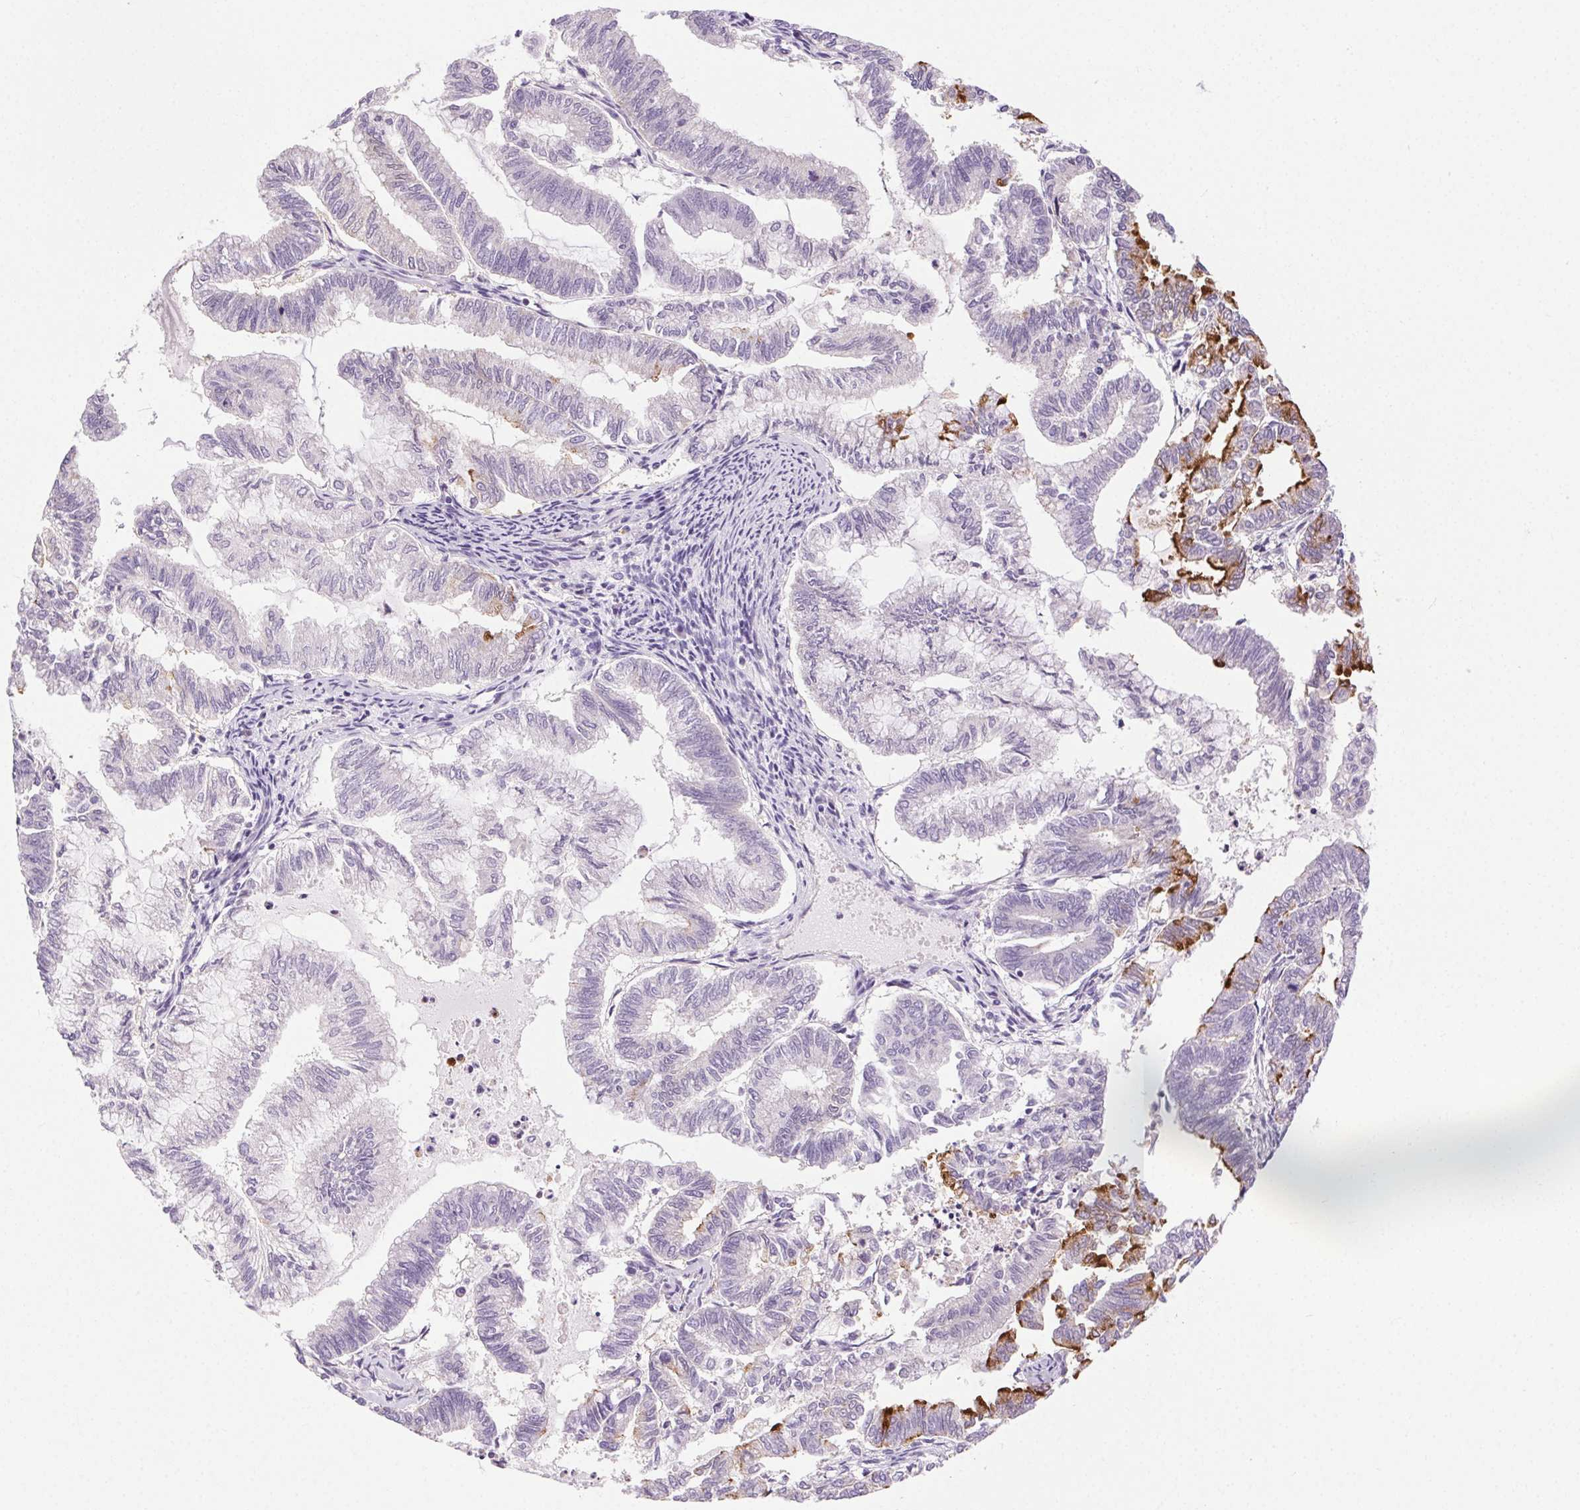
{"staining": {"intensity": "strong", "quantity": "25%-75%", "location": "cytoplasmic/membranous"}, "tissue": "endometrial cancer", "cell_type": "Tumor cells", "image_type": "cancer", "snomed": [{"axis": "morphology", "description": "Adenocarcinoma, NOS"}, {"axis": "topography", "description": "Endometrium"}], "caption": "Immunohistochemistry micrograph of neoplastic tissue: human endometrial cancer stained using IHC shows high levels of strong protein expression localized specifically in the cytoplasmic/membranous of tumor cells, appearing as a cytoplasmic/membranous brown color.", "gene": "SYT11", "patient": {"sex": "female", "age": 79}}